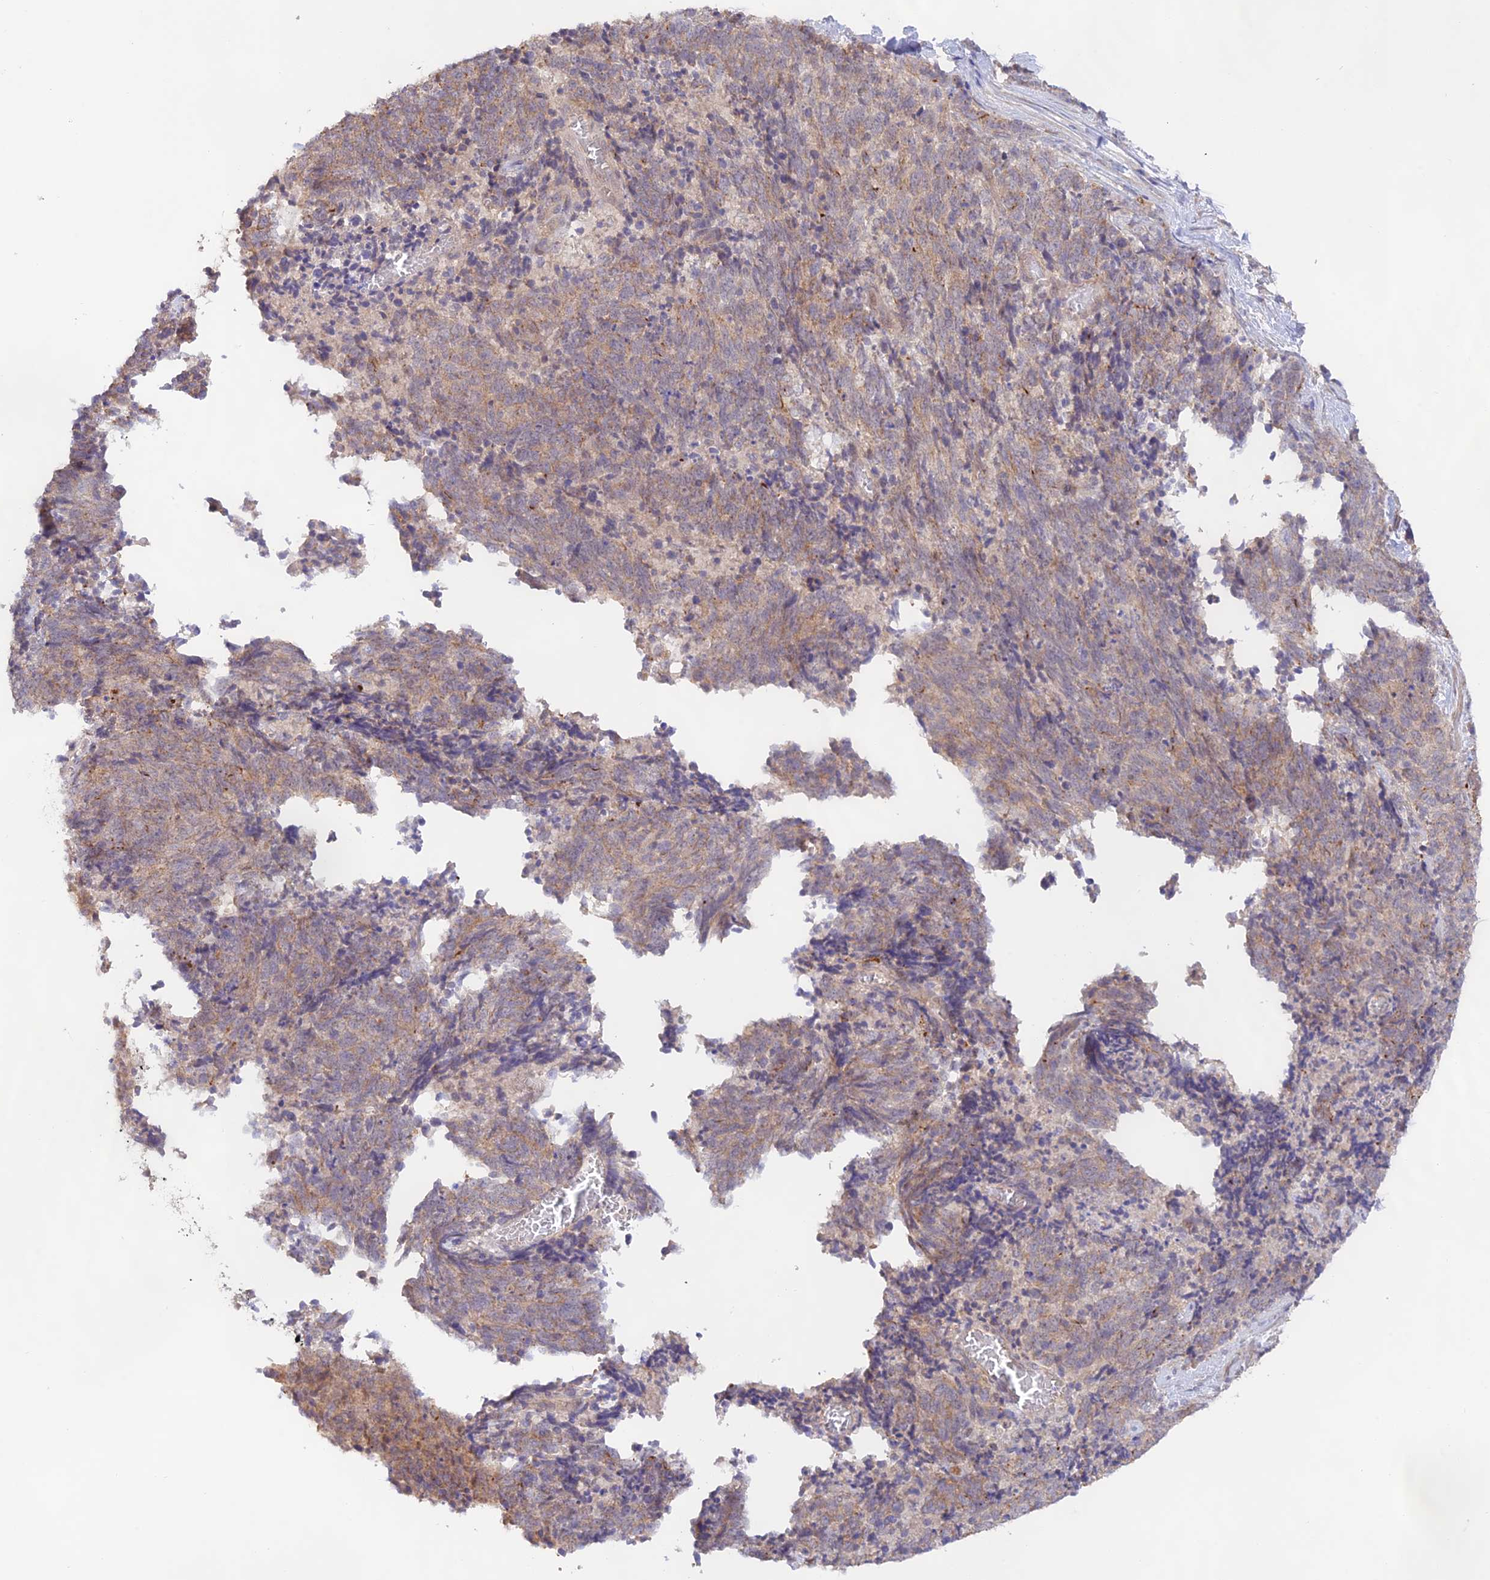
{"staining": {"intensity": "weak", "quantity": ">75%", "location": "cytoplasmic/membranous"}, "tissue": "cervical cancer", "cell_type": "Tumor cells", "image_type": "cancer", "snomed": [{"axis": "morphology", "description": "Squamous cell carcinoma, NOS"}, {"axis": "topography", "description": "Cervix"}], "caption": "High-magnification brightfield microscopy of cervical cancer stained with DAB (3,3'-diaminobenzidine) (brown) and counterstained with hematoxylin (blue). tumor cells exhibit weak cytoplasmic/membranous staining is present in about>75% of cells. Nuclei are stained in blue.", "gene": "CAMSAP3", "patient": {"sex": "female", "age": 29}}